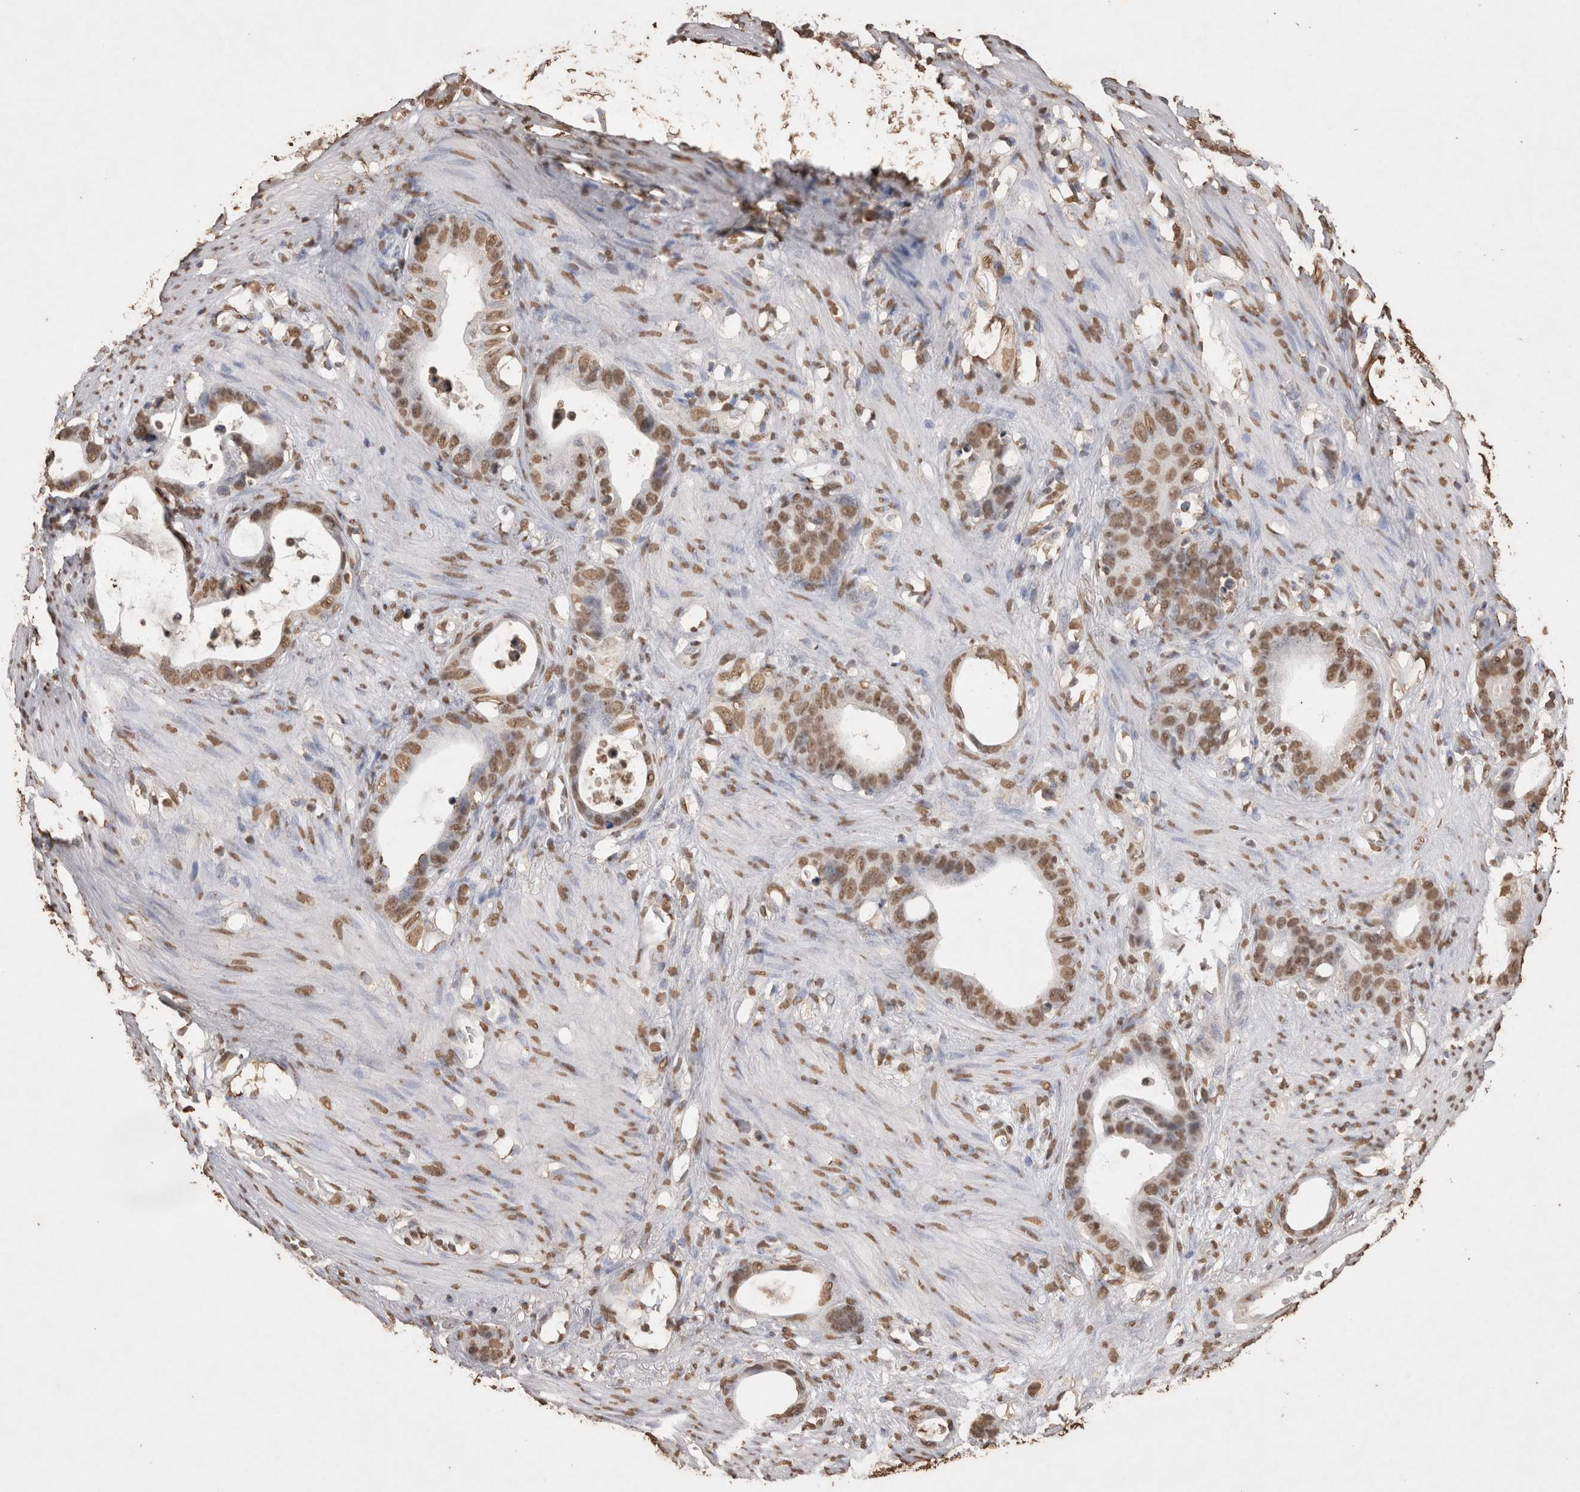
{"staining": {"intensity": "moderate", "quantity": ">75%", "location": "nuclear"}, "tissue": "stomach cancer", "cell_type": "Tumor cells", "image_type": "cancer", "snomed": [{"axis": "morphology", "description": "Adenocarcinoma, NOS"}, {"axis": "topography", "description": "Stomach"}], "caption": "About >75% of tumor cells in human stomach cancer (adenocarcinoma) display moderate nuclear protein staining as visualized by brown immunohistochemical staining.", "gene": "POU5F1", "patient": {"sex": "female", "age": 75}}